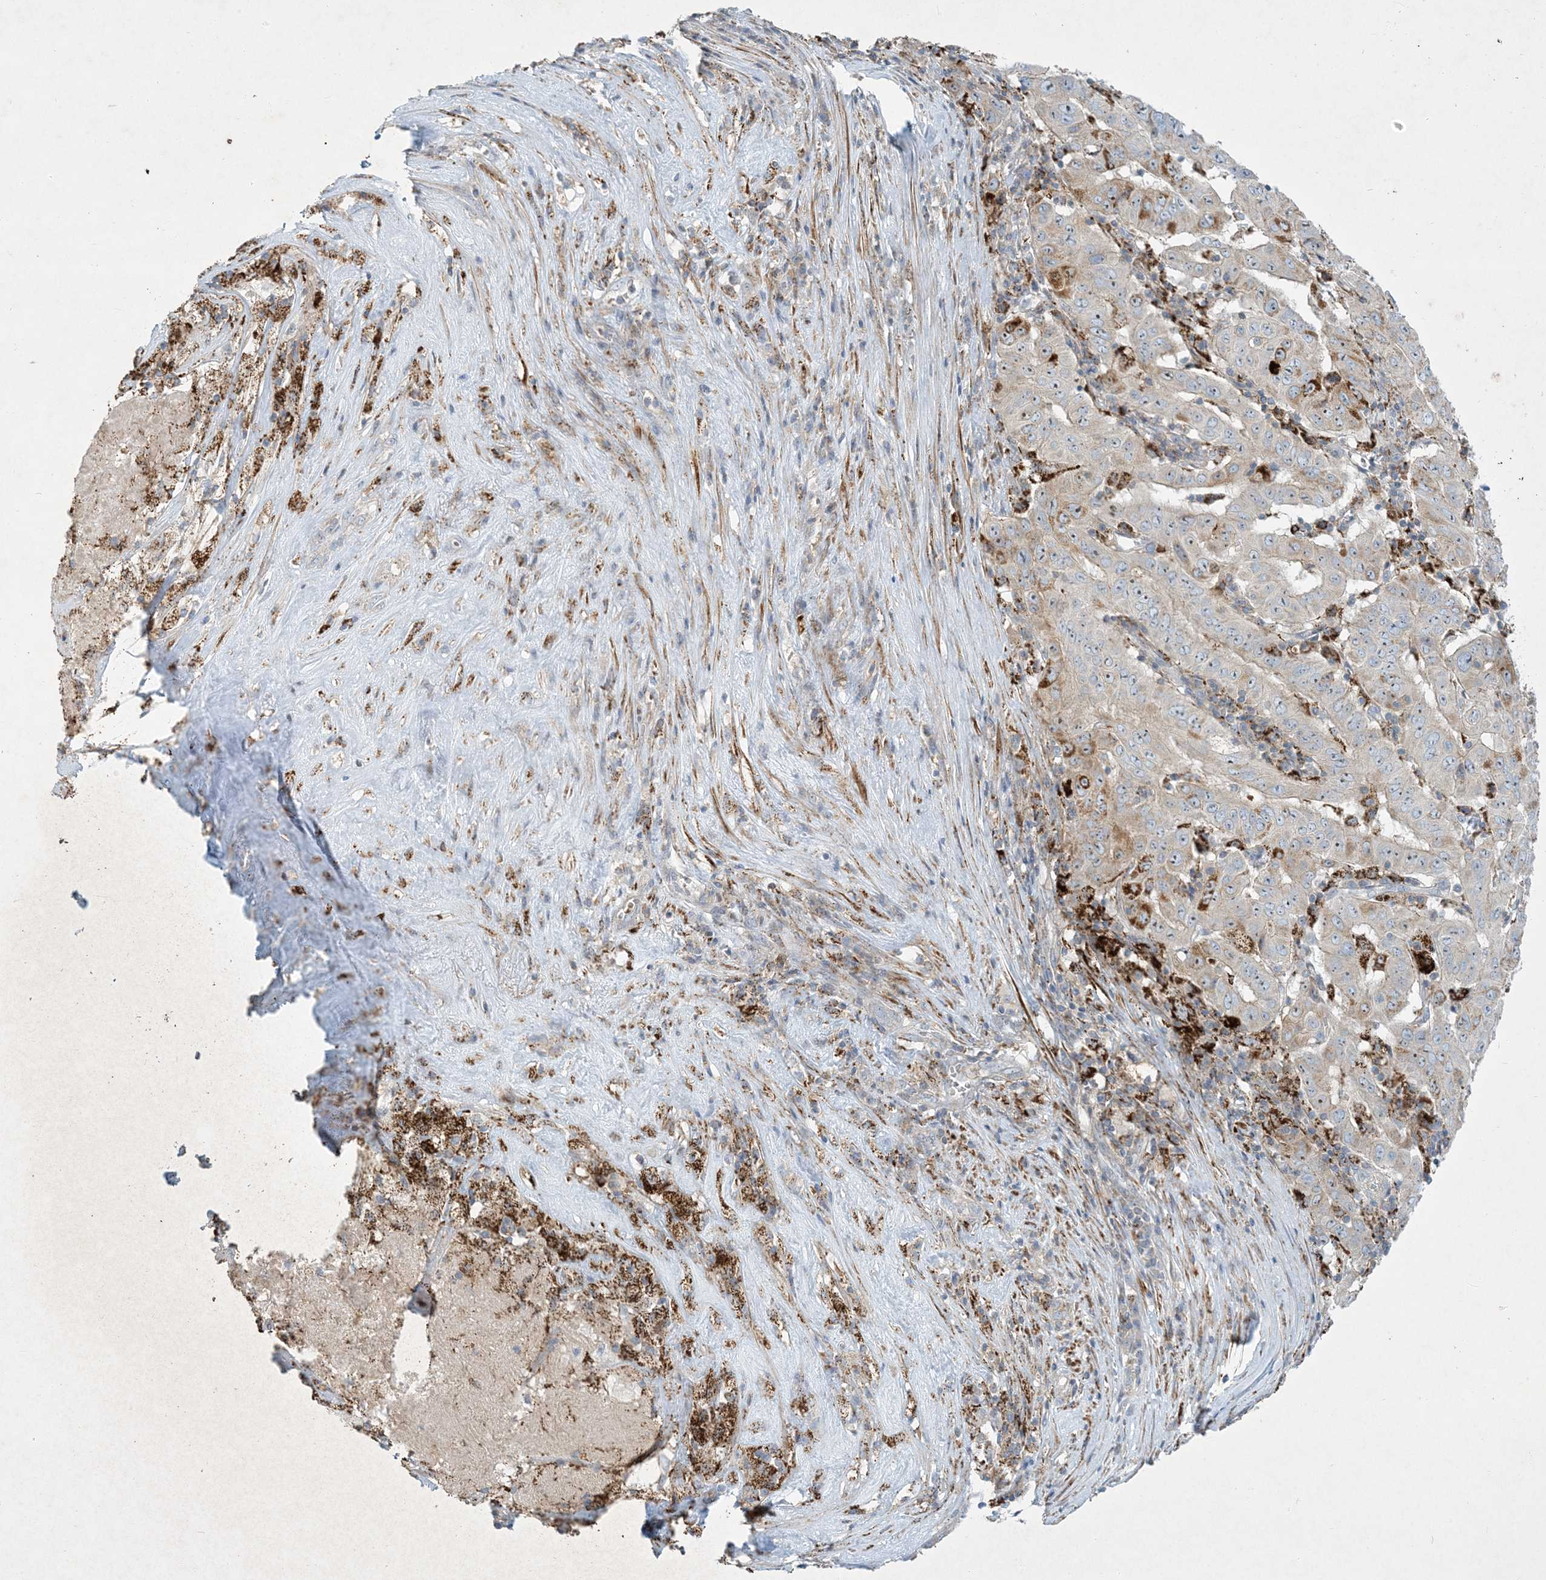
{"staining": {"intensity": "moderate", "quantity": "<25%", "location": "cytoplasmic/membranous"}, "tissue": "pancreatic cancer", "cell_type": "Tumor cells", "image_type": "cancer", "snomed": [{"axis": "morphology", "description": "Adenocarcinoma, NOS"}, {"axis": "topography", "description": "Pancreas"}], "caption": "This is a histology image of immunohistochemistry (IHC) staining of pancreatic cancer, which shows moderate staining in the cytoplasmic/membranous of tumor cells.", "gene": "LTN1", "patient": {"sex": "male", "age": 63}}